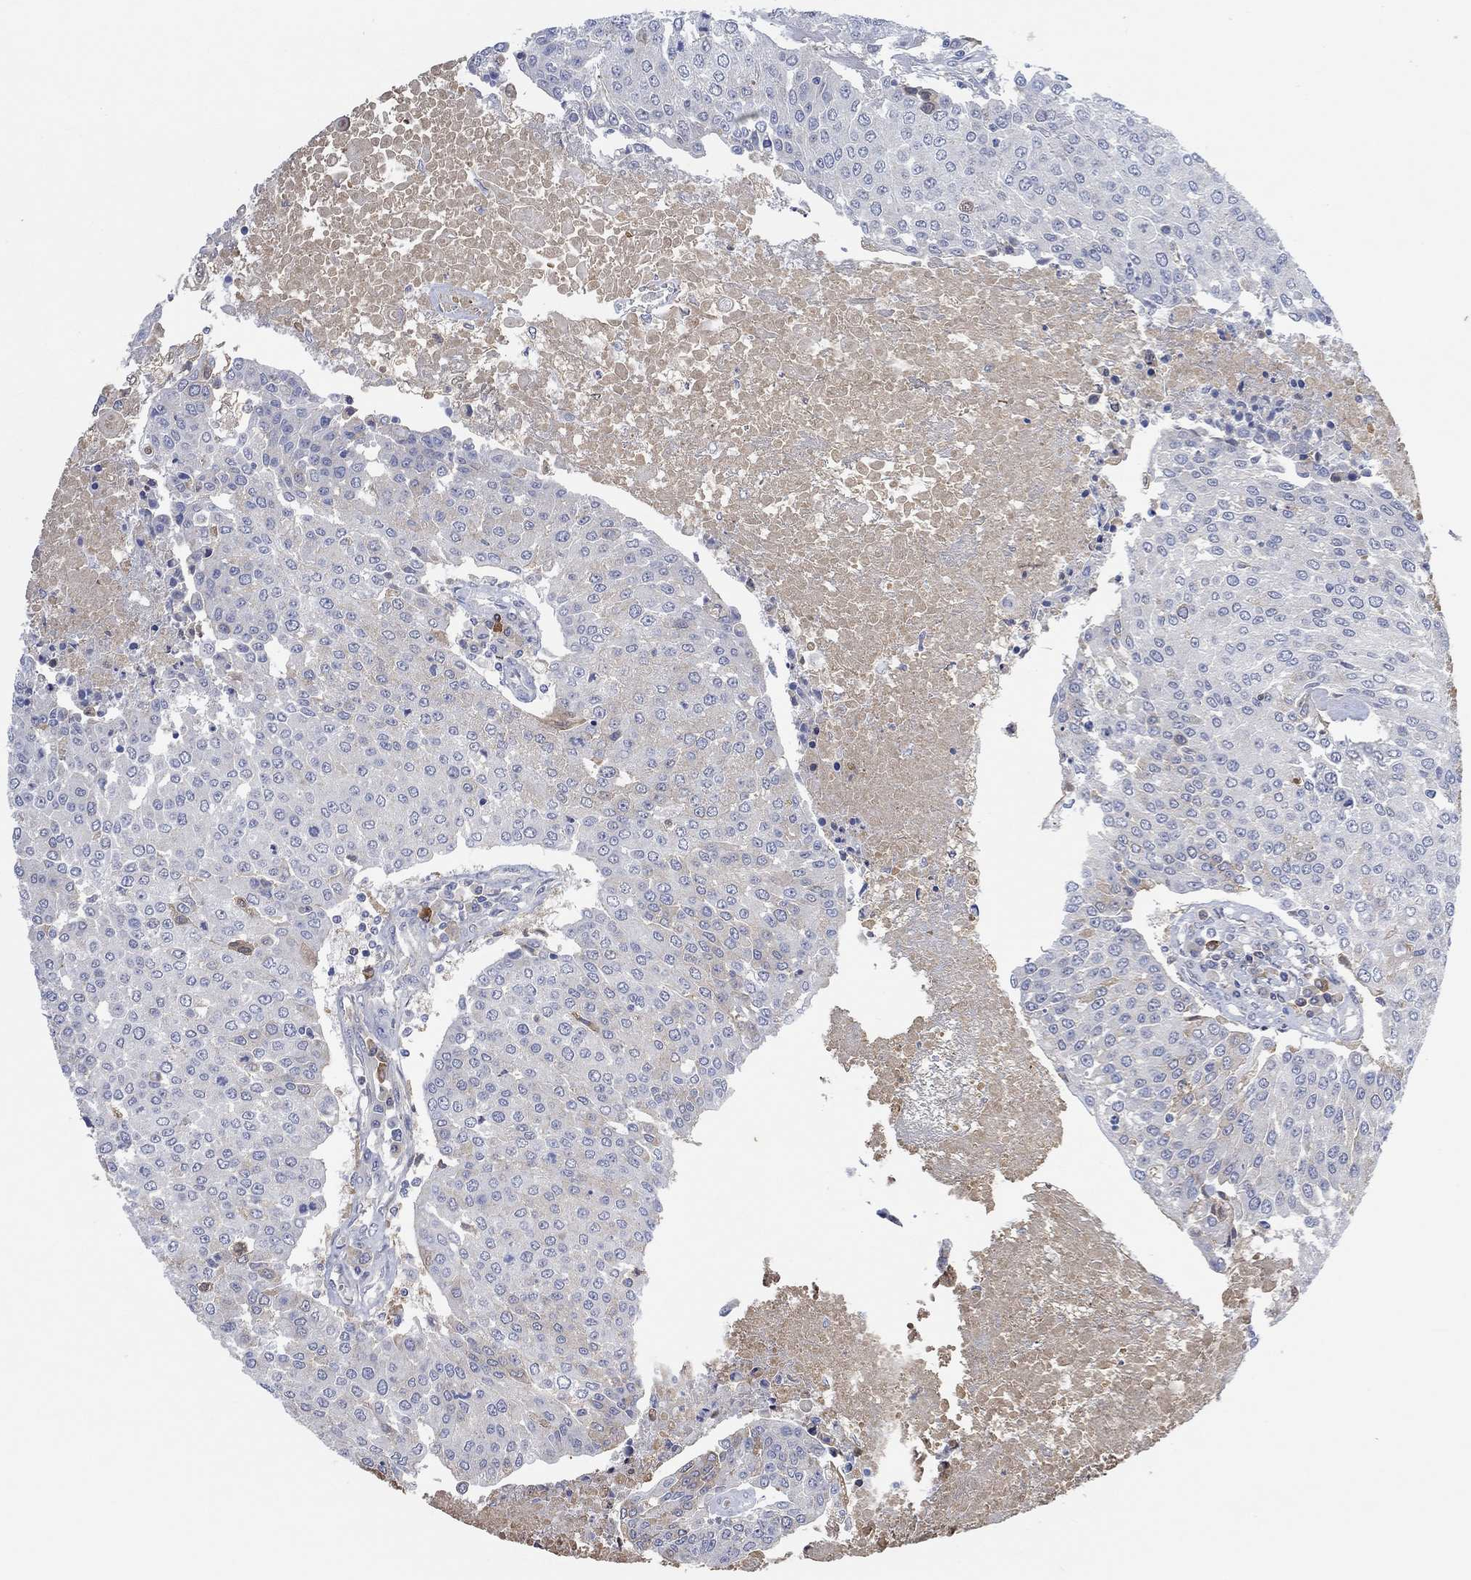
{"staining": {"intensity": "negative", "quantity": "none", "location": "none"}, "tissue": "urothelial cancer", "cell_type": "Tumor cells", "image_type": "cancer", "snomed": [{"axis": "morphology", "description": "Urothelial carcinoma, High grade"}, {"axis": "topography", "description": "Urinary bladder"}], "caption": "High magnification brightfield microscopy of urothelial carcinoma (high-grade) stained with DAB (brown) and counterstained with hematoxylin (blue): tumor cells show no significant staining.", "gene": "MSTN", "patient": {"sex": "female", "age": 85}}